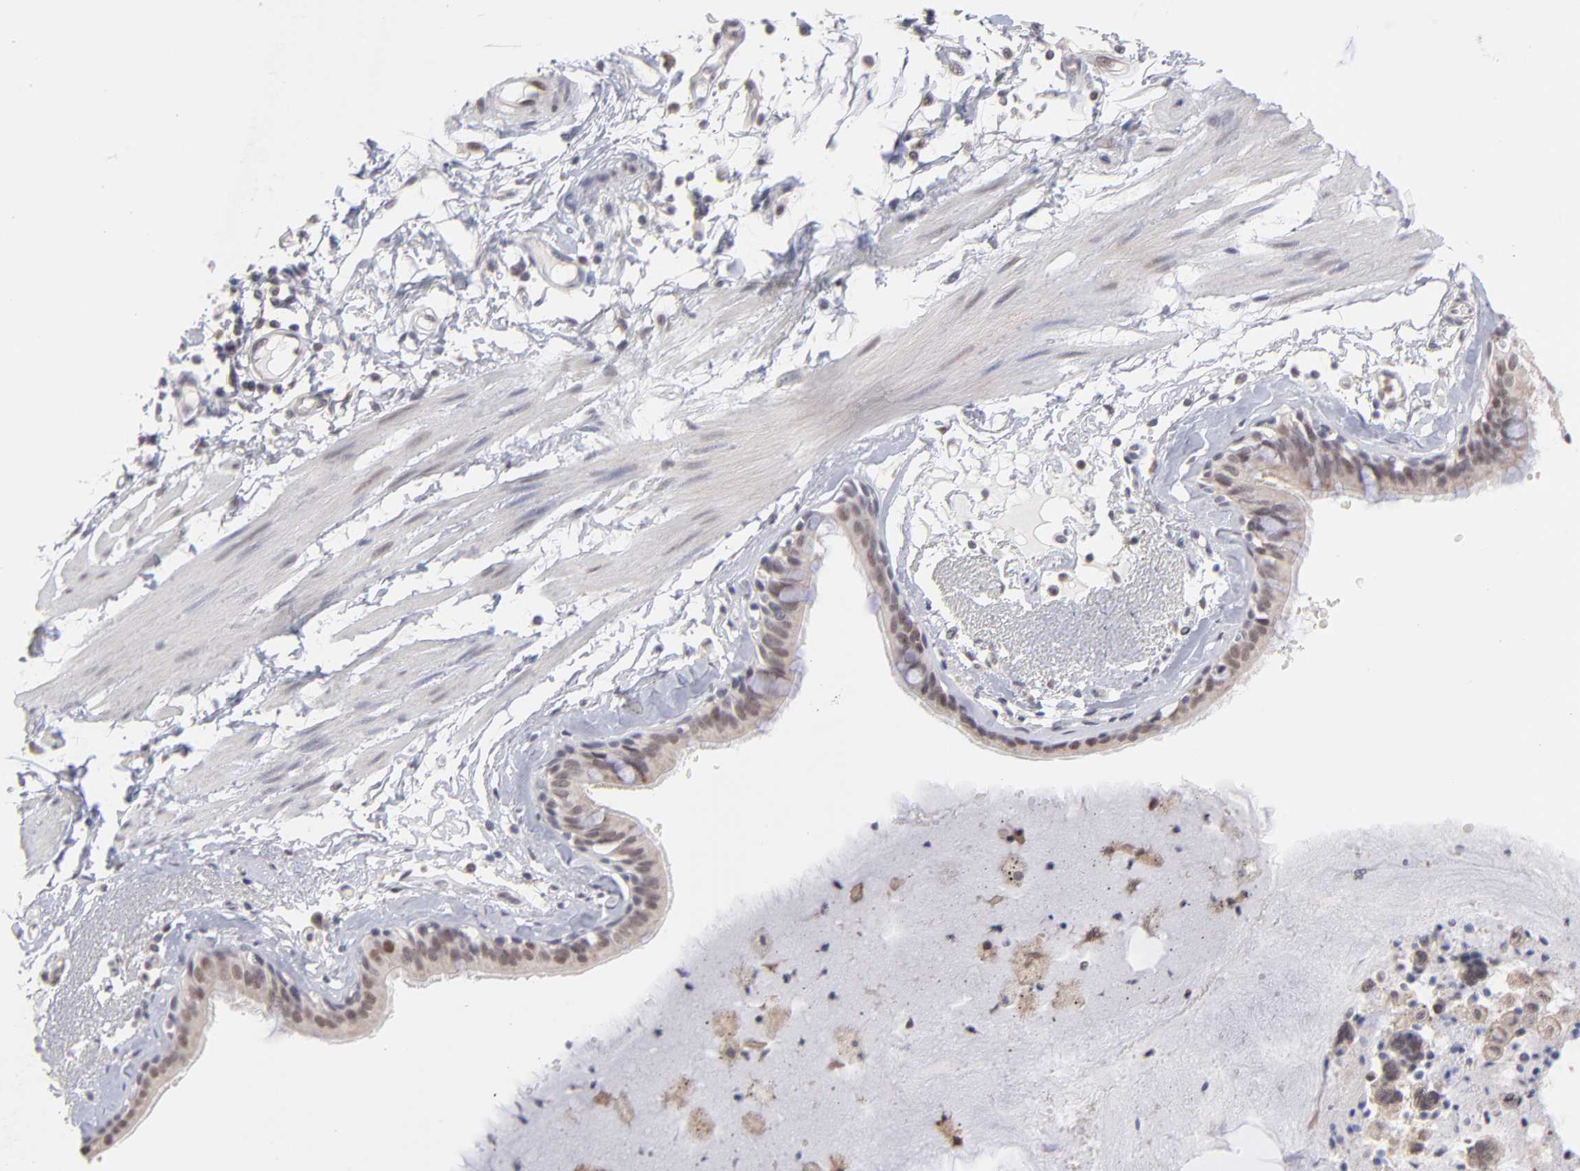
{"staining": {"intensity": "weak", "quantity": "<25%", "location": "nuclear"}, "tissue": "bronchus", "cell_type": "Respiratory epithelial cells", "image_type": "normal", "snomed": [{"axis": "morphology", "description": "Normal tissue, NOS"}, {"axis": "topography", "description": "Bronchus"}, {"axis": "topography", "description": "Lung"}], "caption": "DAB (3,3'-diaminobenzidine) immunohistochemical staining of benign bronchus shows no significant positivity in respiratory epithelial cells.", "gene": "OAS1", "patient": {"sex": "female", "age": 56}}